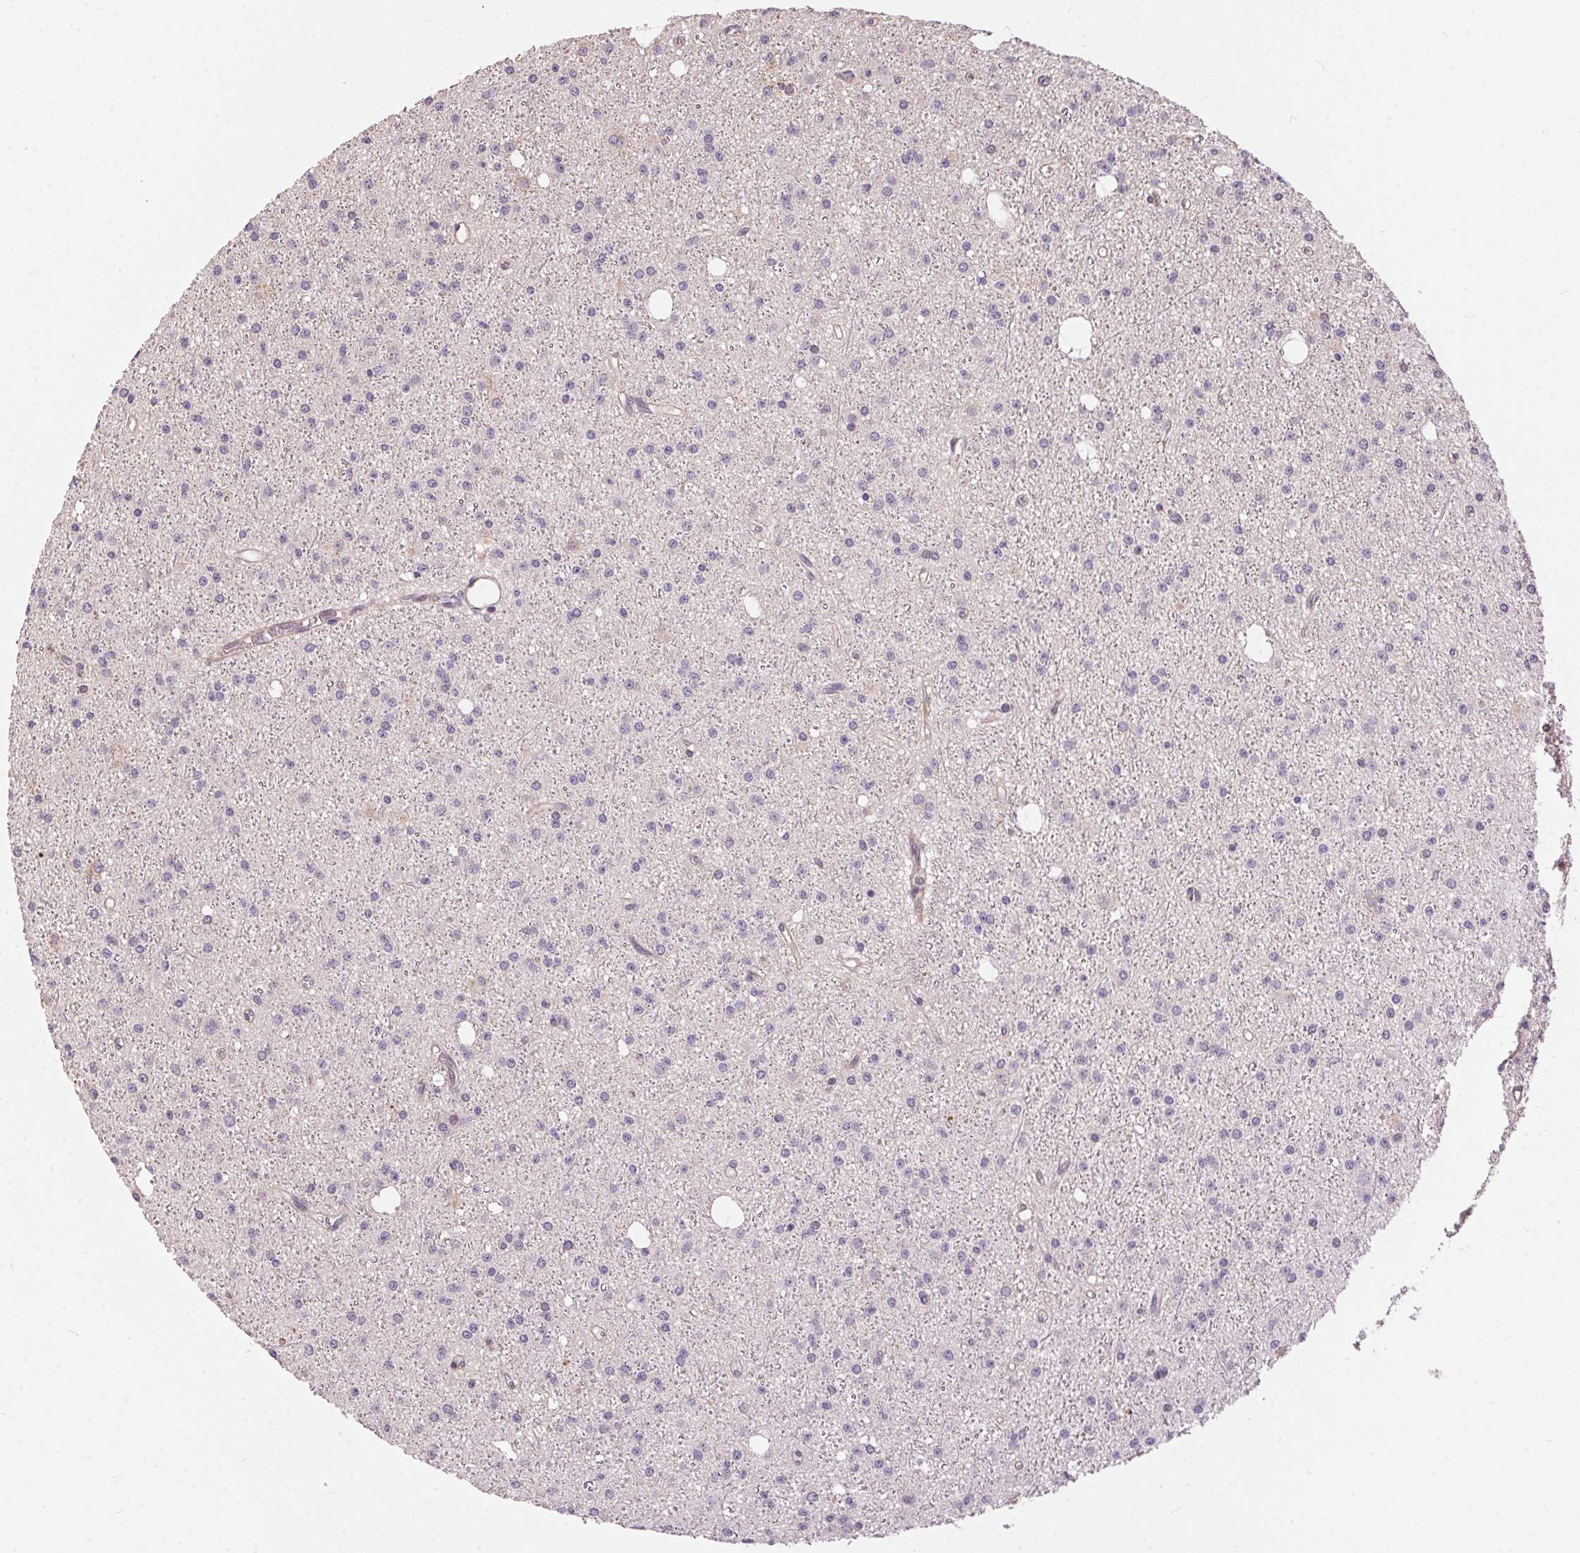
{"staining": {"intensity": "negative", "quantity": "none", "location": "none"}, "tissue": "glioma", "cell_type": "Tumor cells", "image_type": "cancer", "snomed": [{"axis": "morphology", "description": "Glioma, malignant, Low grade"}, {"axis": "topography", "description": "Brain"}], "caption": "Tumor cells are negative for protein expression in human glioma.", "gene": "UNC13B", "patient": {"sex": "male", "age": 27}}